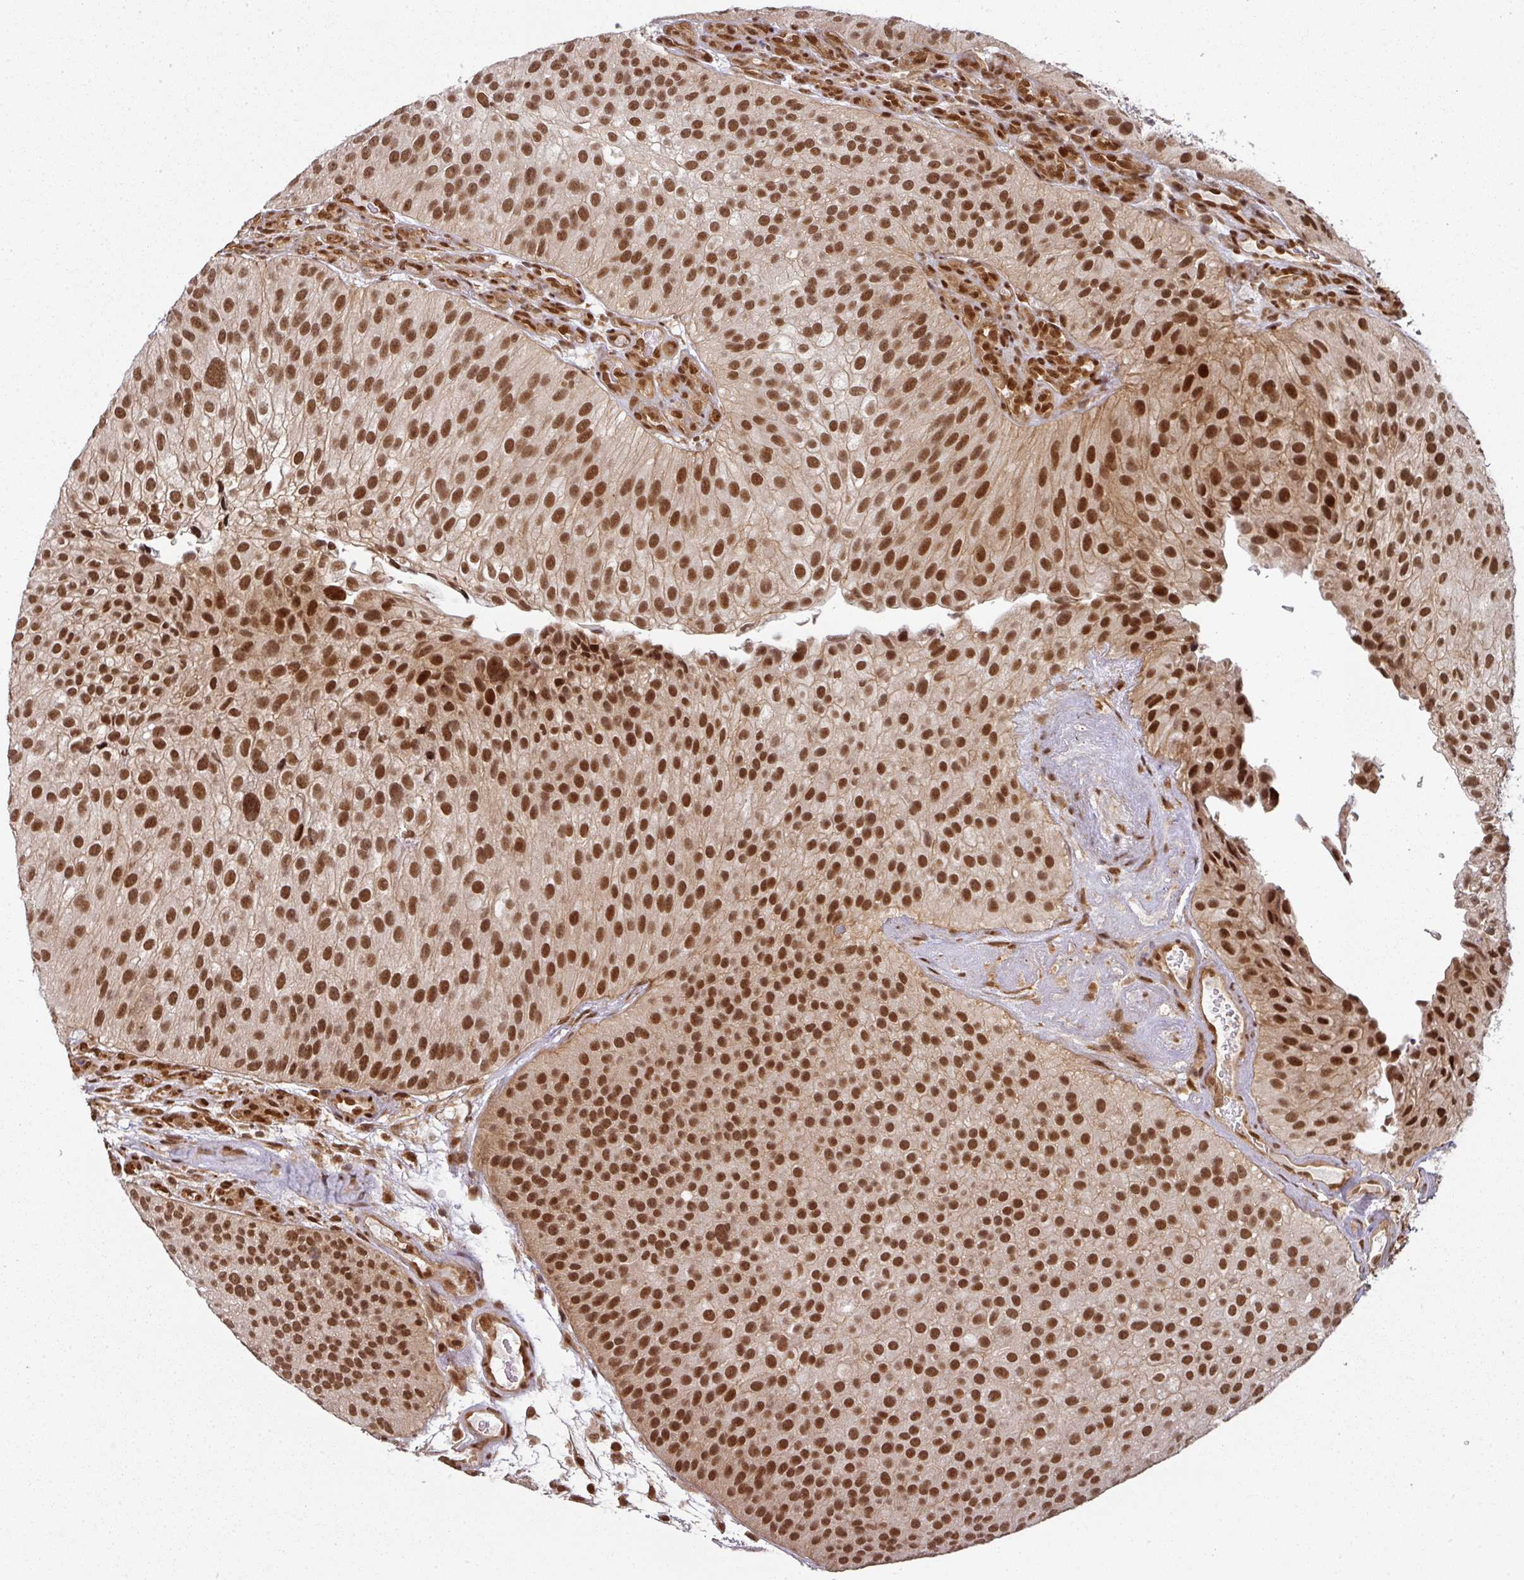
{"staining": {"intensity": "strong", "quantity": ">75%", "location": "nuclear"}, "tissue": "urothelial cancer", "cell_type": "Tumor cells", "image_type": "cancer", "snomed": [{"axis": "morphology", "description": "Urothelial carcinoma, NOS"}, {"axis": "topography", "description": "Urinary bladder"}], "caption": "Transitional cell carcinoma tissue displays strong nuclear positivity in about >75% of tumor cells", "gene": "SIK3", "patient": {"sex": "male", "age": 87}}